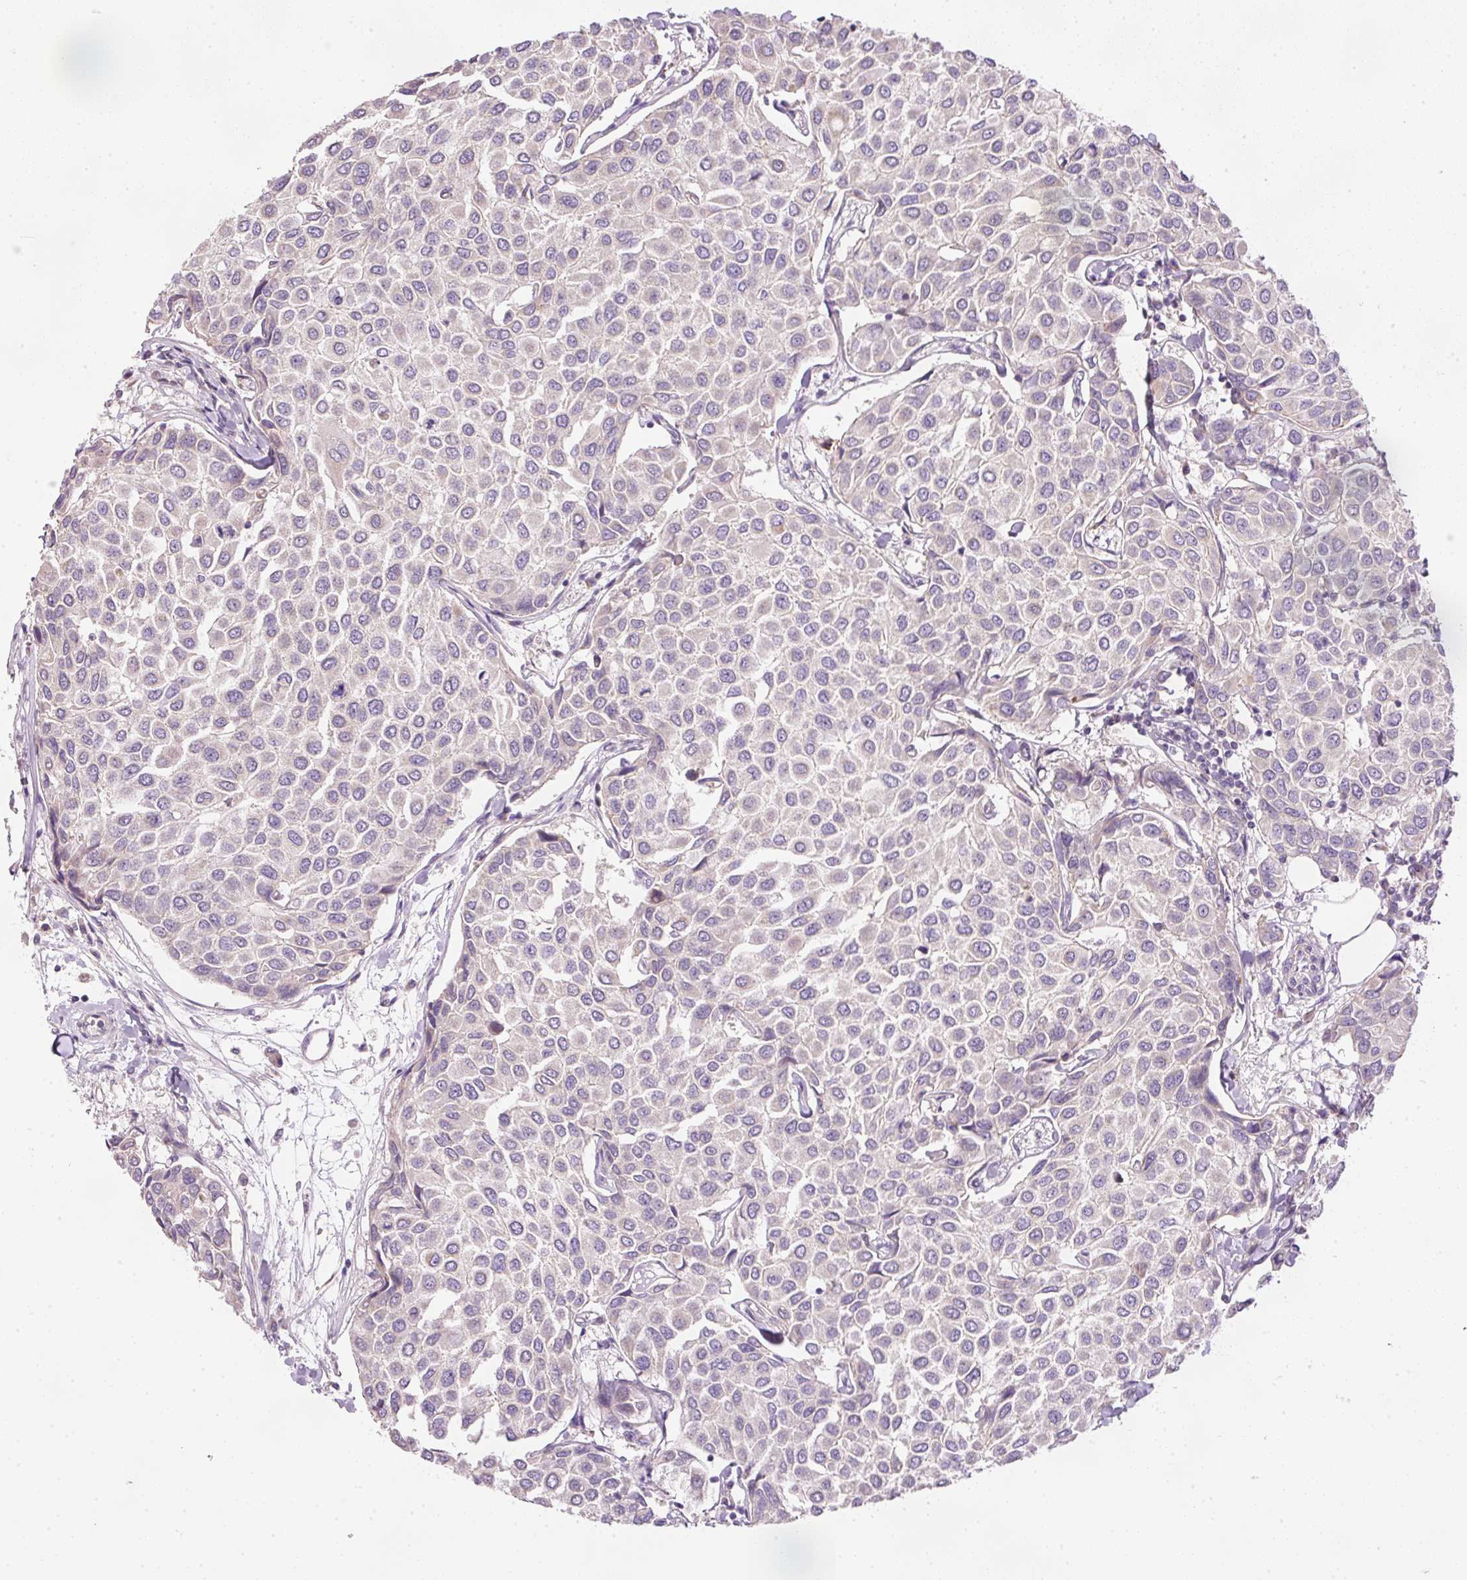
{"staining": {"intensity": "negative", "quantity": "none", "location": "none"}, "tissue": "breast cancer", "cell_type": "Tumor cells", "image_type": "cancer", "snomed": [{"axis": "morphology", "description": "Duct carcinoma"}, {"axis": "topography", "description": "Breast"}], "caption": "The micrograph displays no significant positivity in tumor cells of breast cancer.", "gene": "KPNA5", "patient": {"sex": "female", "age": 55}}